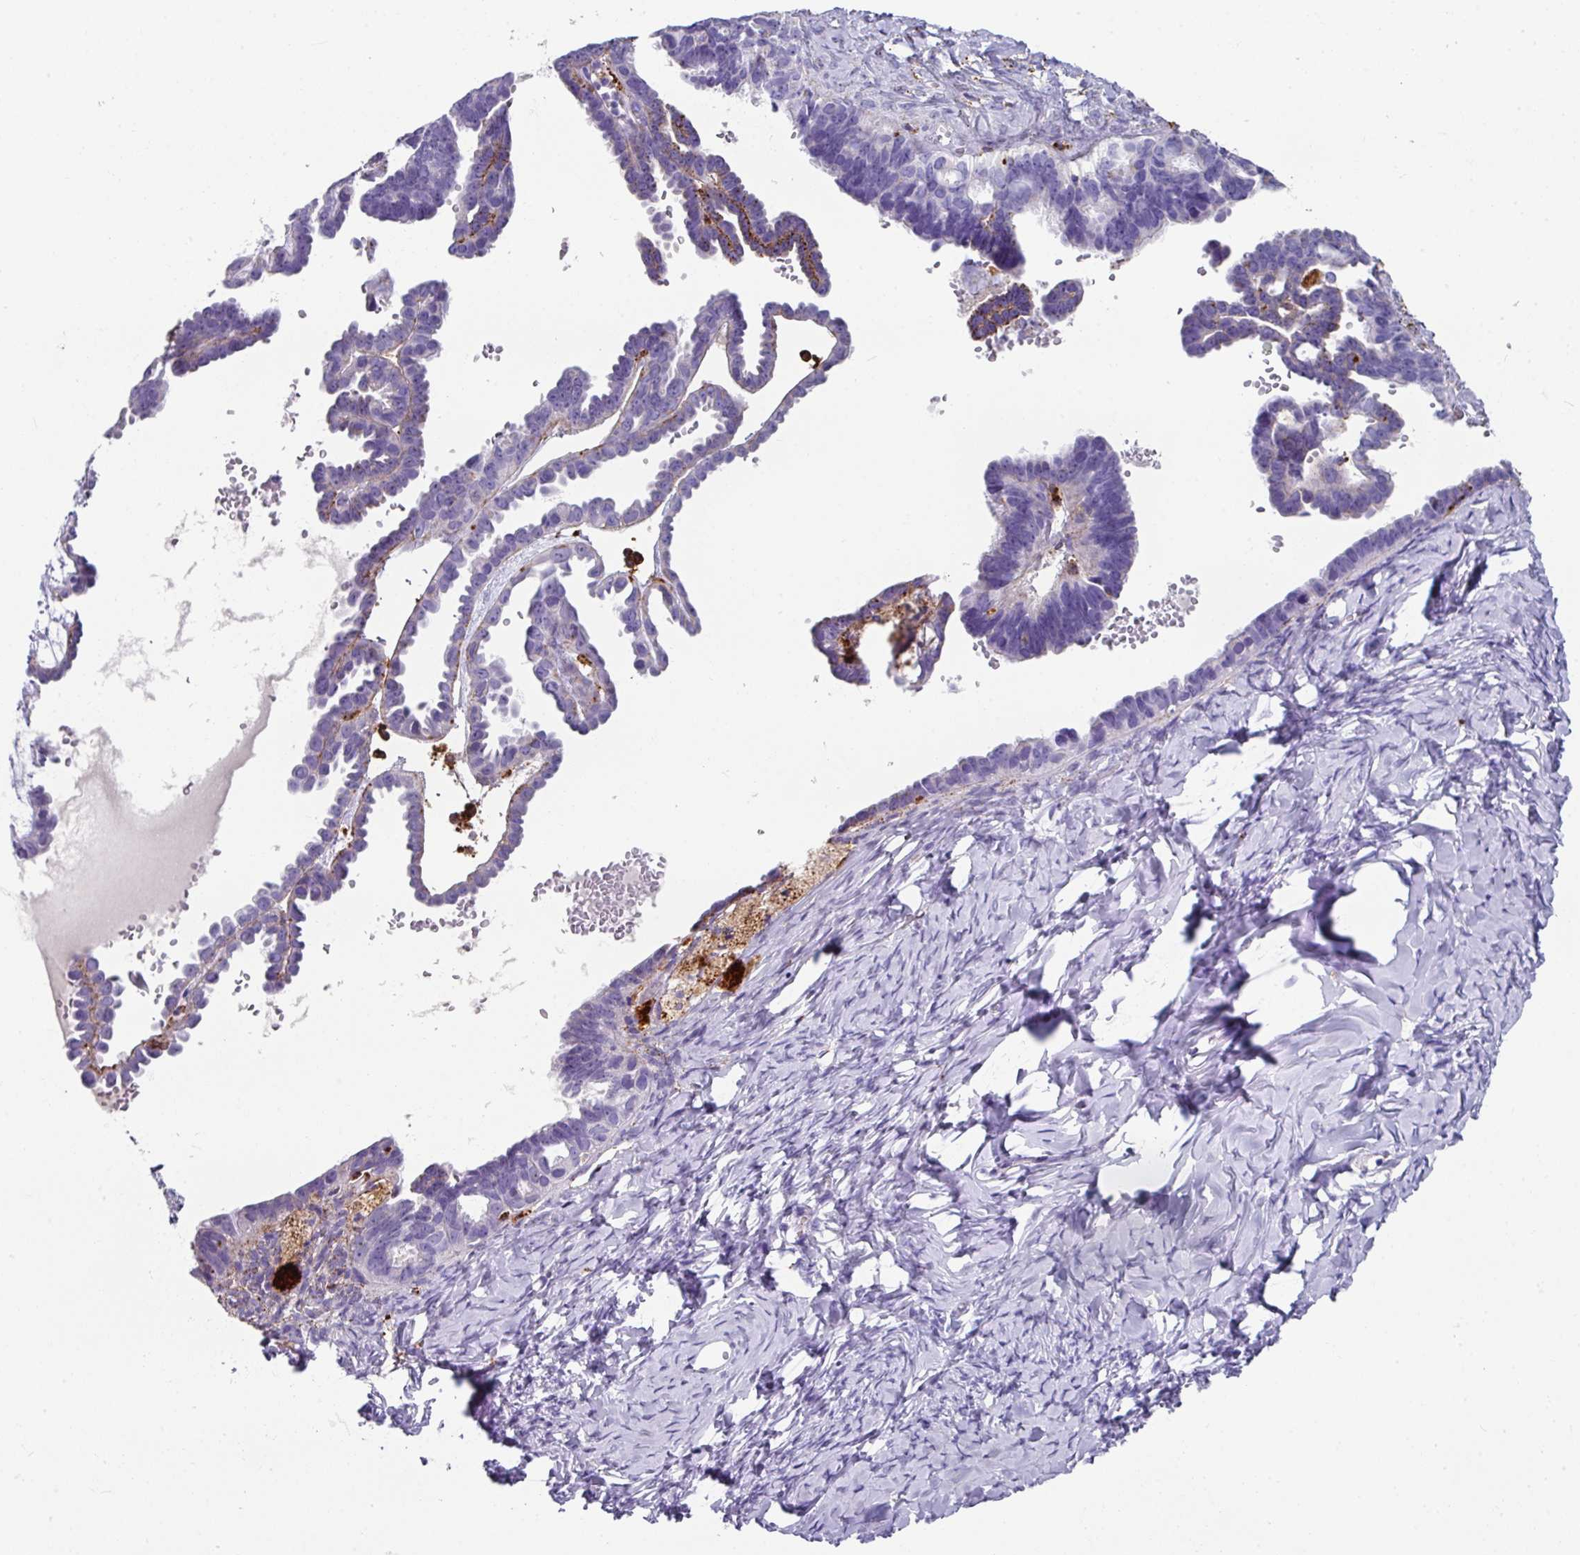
{"staining": {"intensity": "negative", "quantity": "none", "location": "none"}, "tissue": "ovarian cancer", "cell_type": "Tumor cells", "image_type": "cancer", "snomed": [{"axis": "morphology", "description": "Cystadenocarcinoma, serous, NOS"}, {"axis": "topography", "description": "Ovary"}], "caption": "Immunohistochemistry histopathology image of neoplastic tissue: ovarian serous cystadenocarcinoma stained with DAB (3,3'-diaminobenzidine) displays no significant protein positivity in tumor cells.", "gene": "CPVL", "patient": {"sex": "female", "age": 69}}